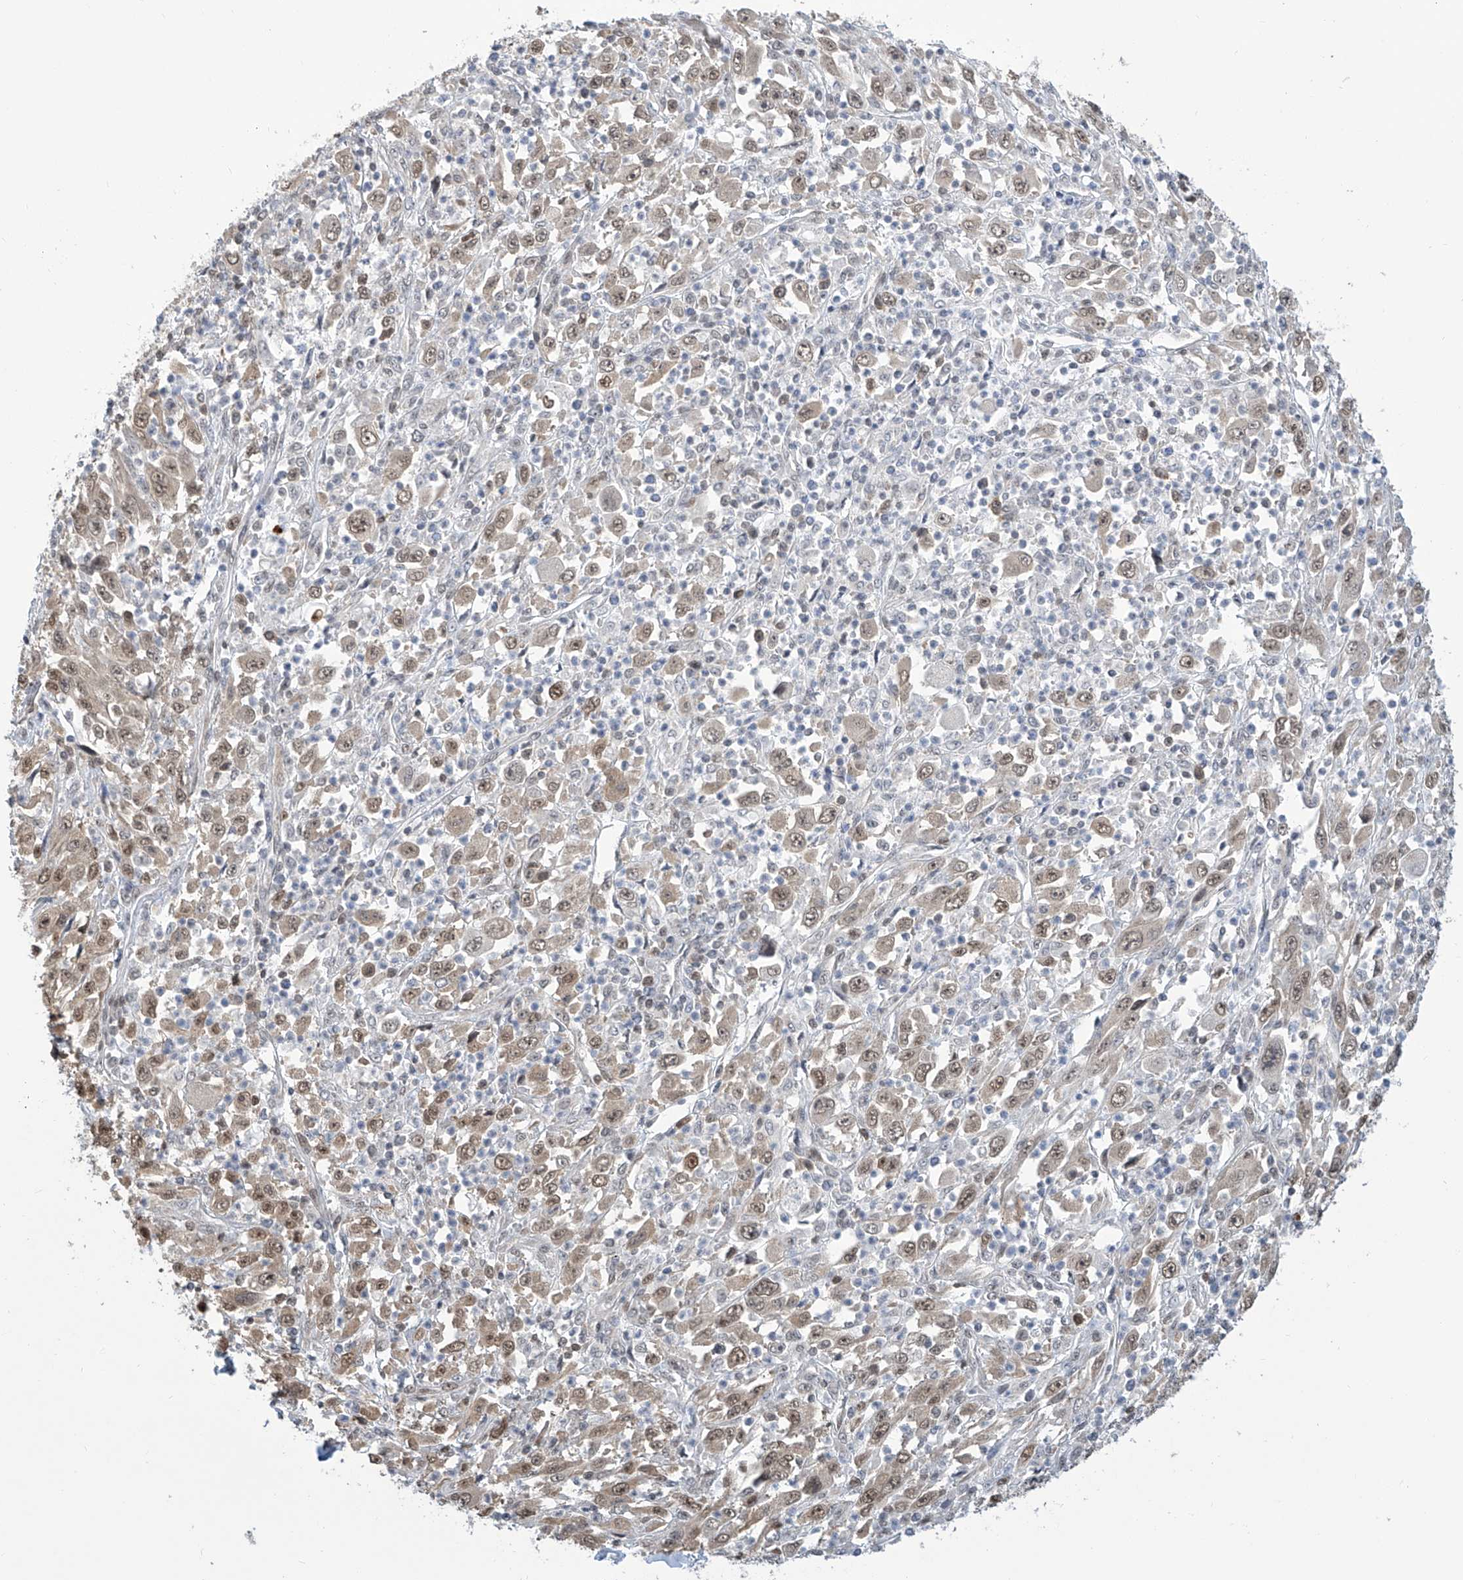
{"staining": {"intensity": "weak", "quantity": ">75%", "location": "nuclear"}, "tissue": "melanoma", "cell_type": "Tumor cells", "image_type": "cancer", "snomed": [{"axis": "morphology", "description": "Malignant melanoma, Metastatic site"}, {"axis": "topography", "description": "Skin"}], "caption": "Tumor cells show low levels of weak nuclear staining in about >75% of cells in human malignant melanoma (metastatic site).", "gene": "SREBF2", "patient": {"sex": "female", "age": 56}}